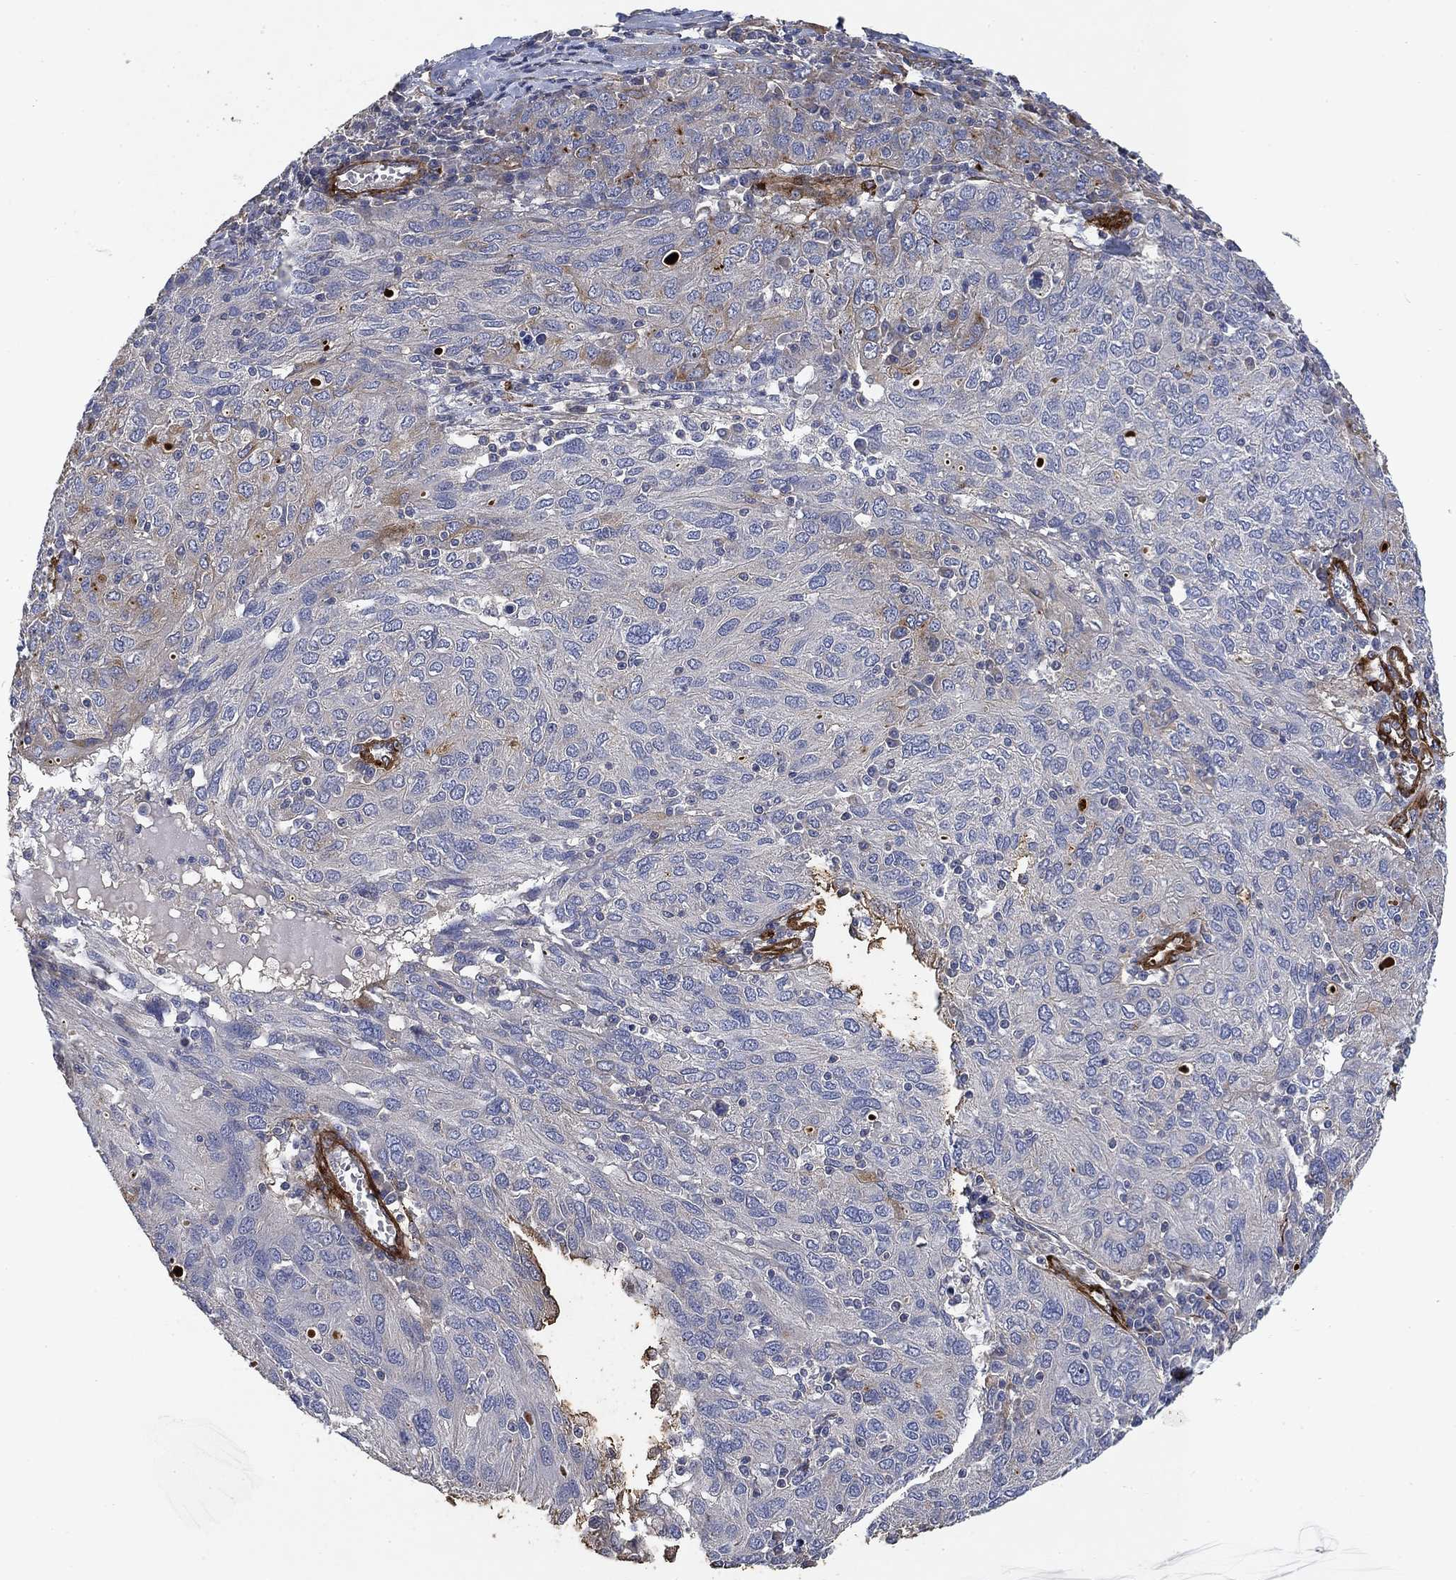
{"staining": {"intensity": "weak", "quantity": "<25%", "location": "cytoplasmic/membranous"}, "tissue": "ovarian cancer", "cell_type": "Tumor cells", "image_type": "cancer", "snomed": [{"axis": "morphology", "description": "Carcinoma, endometroid"}, {"axis": "topography", "description": "Ovary"}], "caption": "Immunohistochemical staining of human ovarian cancer (endometroid carcinoma) demonstrates no significant staining in tumor cells.", "gene": "COL4A2", "patient": {"sex": "female", "age": 50}}